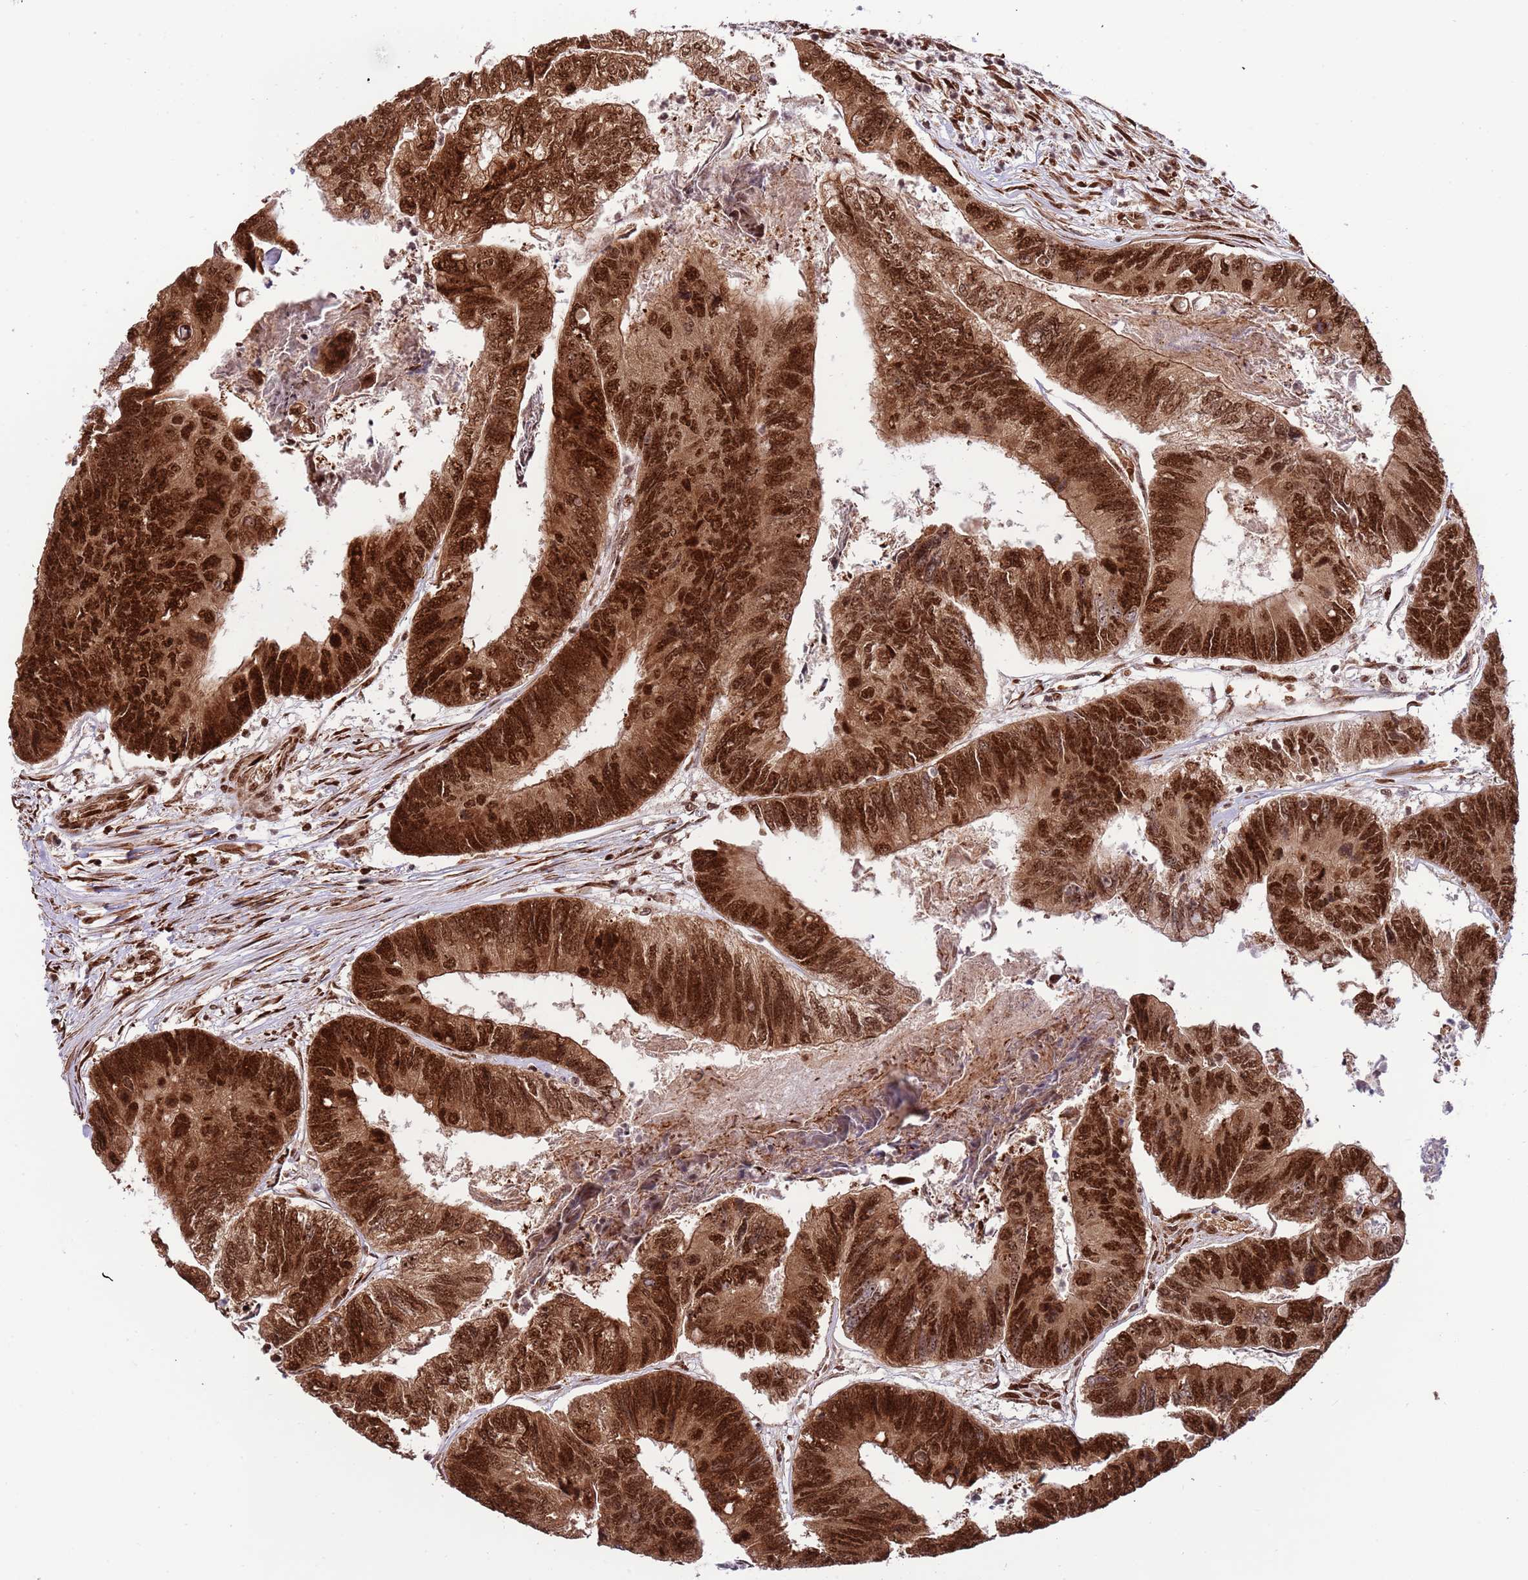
{"staining": {"intensity": "strong", "quantity": ">75%", "location": "nuclear"}, "tissue": "colorectal cancer", "cell_type": "Tumor cells", "image_type": "cancer", "snomed": [{"axis": "morphology", "description": "Adenocarcinoma, NOS"}, {"axis": "topography", "description": "Colon"}], "caption": "An image of human colorectal cancer stained for a protein exhibits strong nuclear brown staining in tumor cells. (DAB (3,3'-diaminobenzidine) IHC with brightfield microscopy, high magnification).", "gene": "RIF1", "patient": {"sex": "female", "age": 67}}